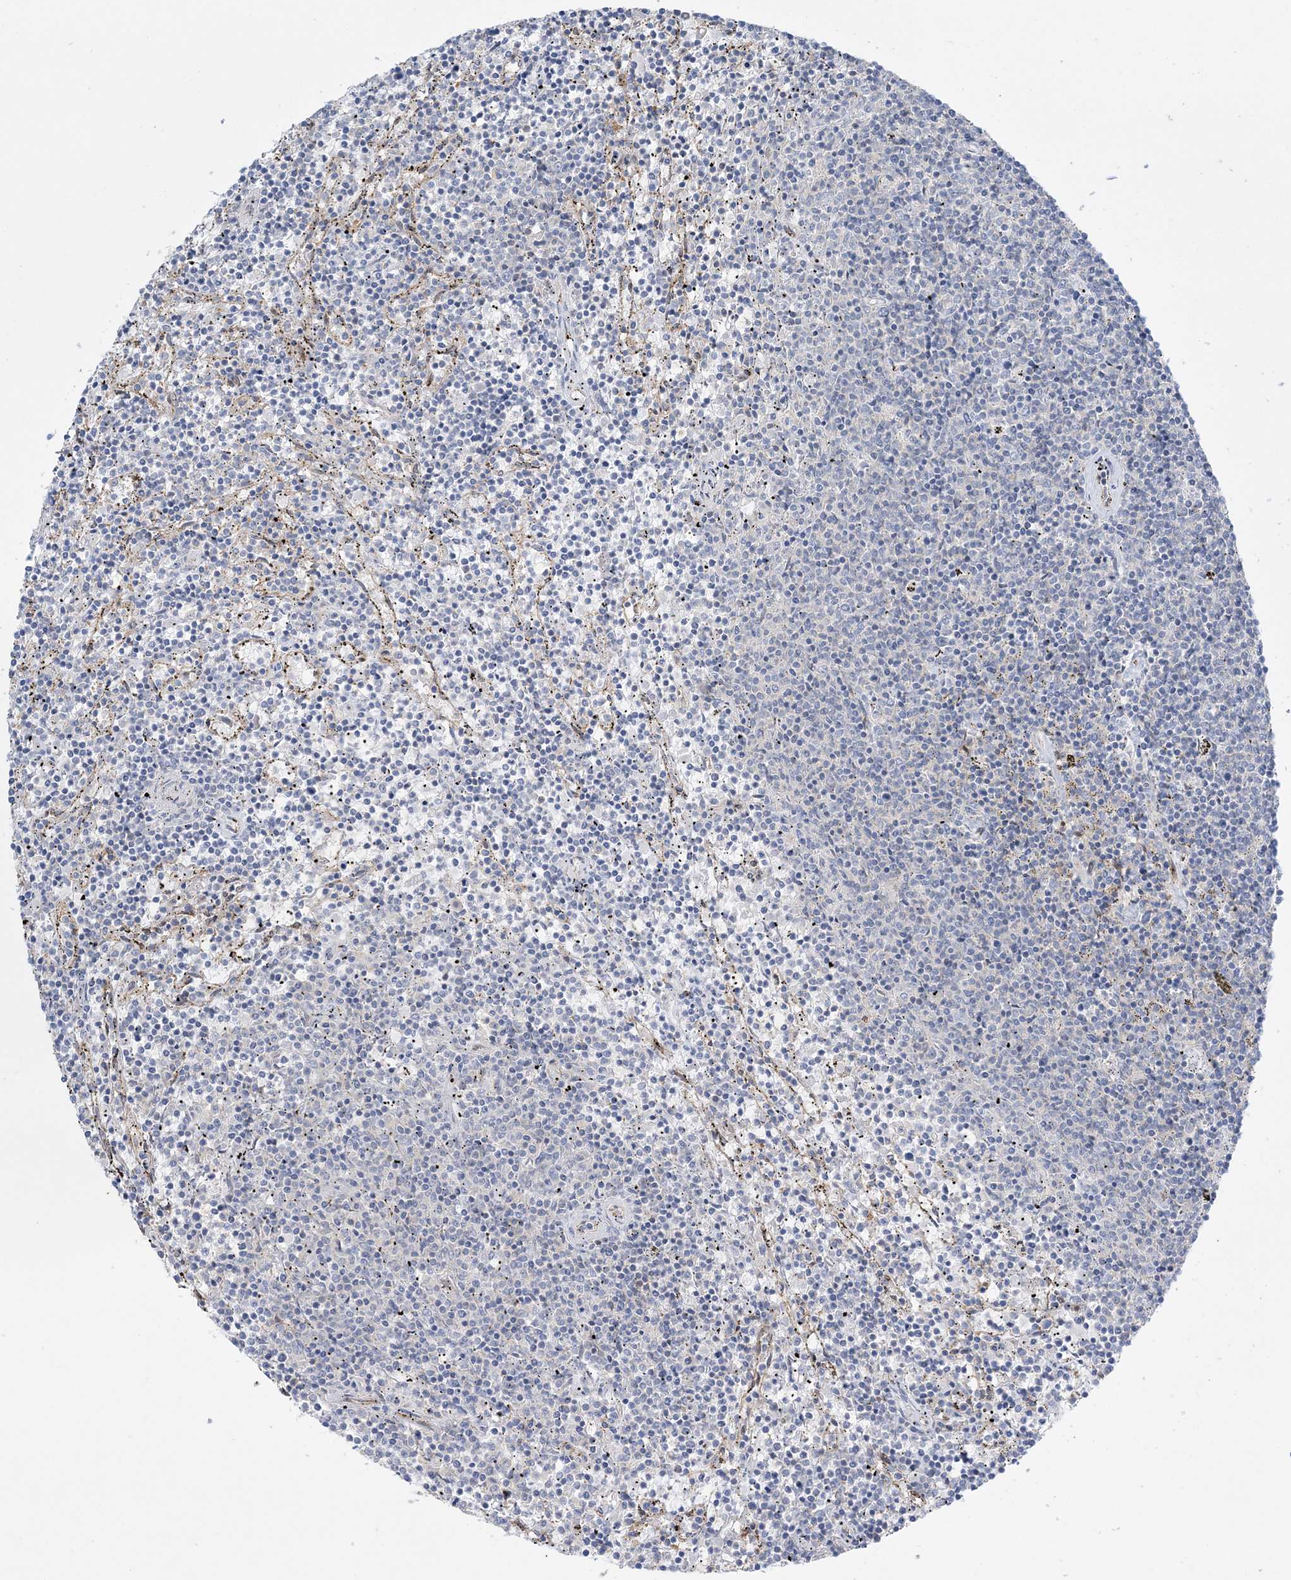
{"staining": {"intensity": "negative", "quantity": "none", "location": "none"}, "tissue": "lymphoma", "cell_type": "Tumor cells", "image_type": "cancer", "snomed": [{"axis": "morphology", "description": "Malignant lymphoma, non-Hodgkin's type, Low grade"}, {"axis": "topography", "description": "Spleen"}], "caption": "Malignant lymphoma, non-Hodgkin's type (low-grade) was stained to show a protein in brown. There is no significant positivity in tumor cells. (Stains: DAB IHC with hematoxylin counter stain, Microscopy: brightfield microscopy at high magnification).", "gene": "INPP1", "patient": {"sex": "female", "age": 50}}